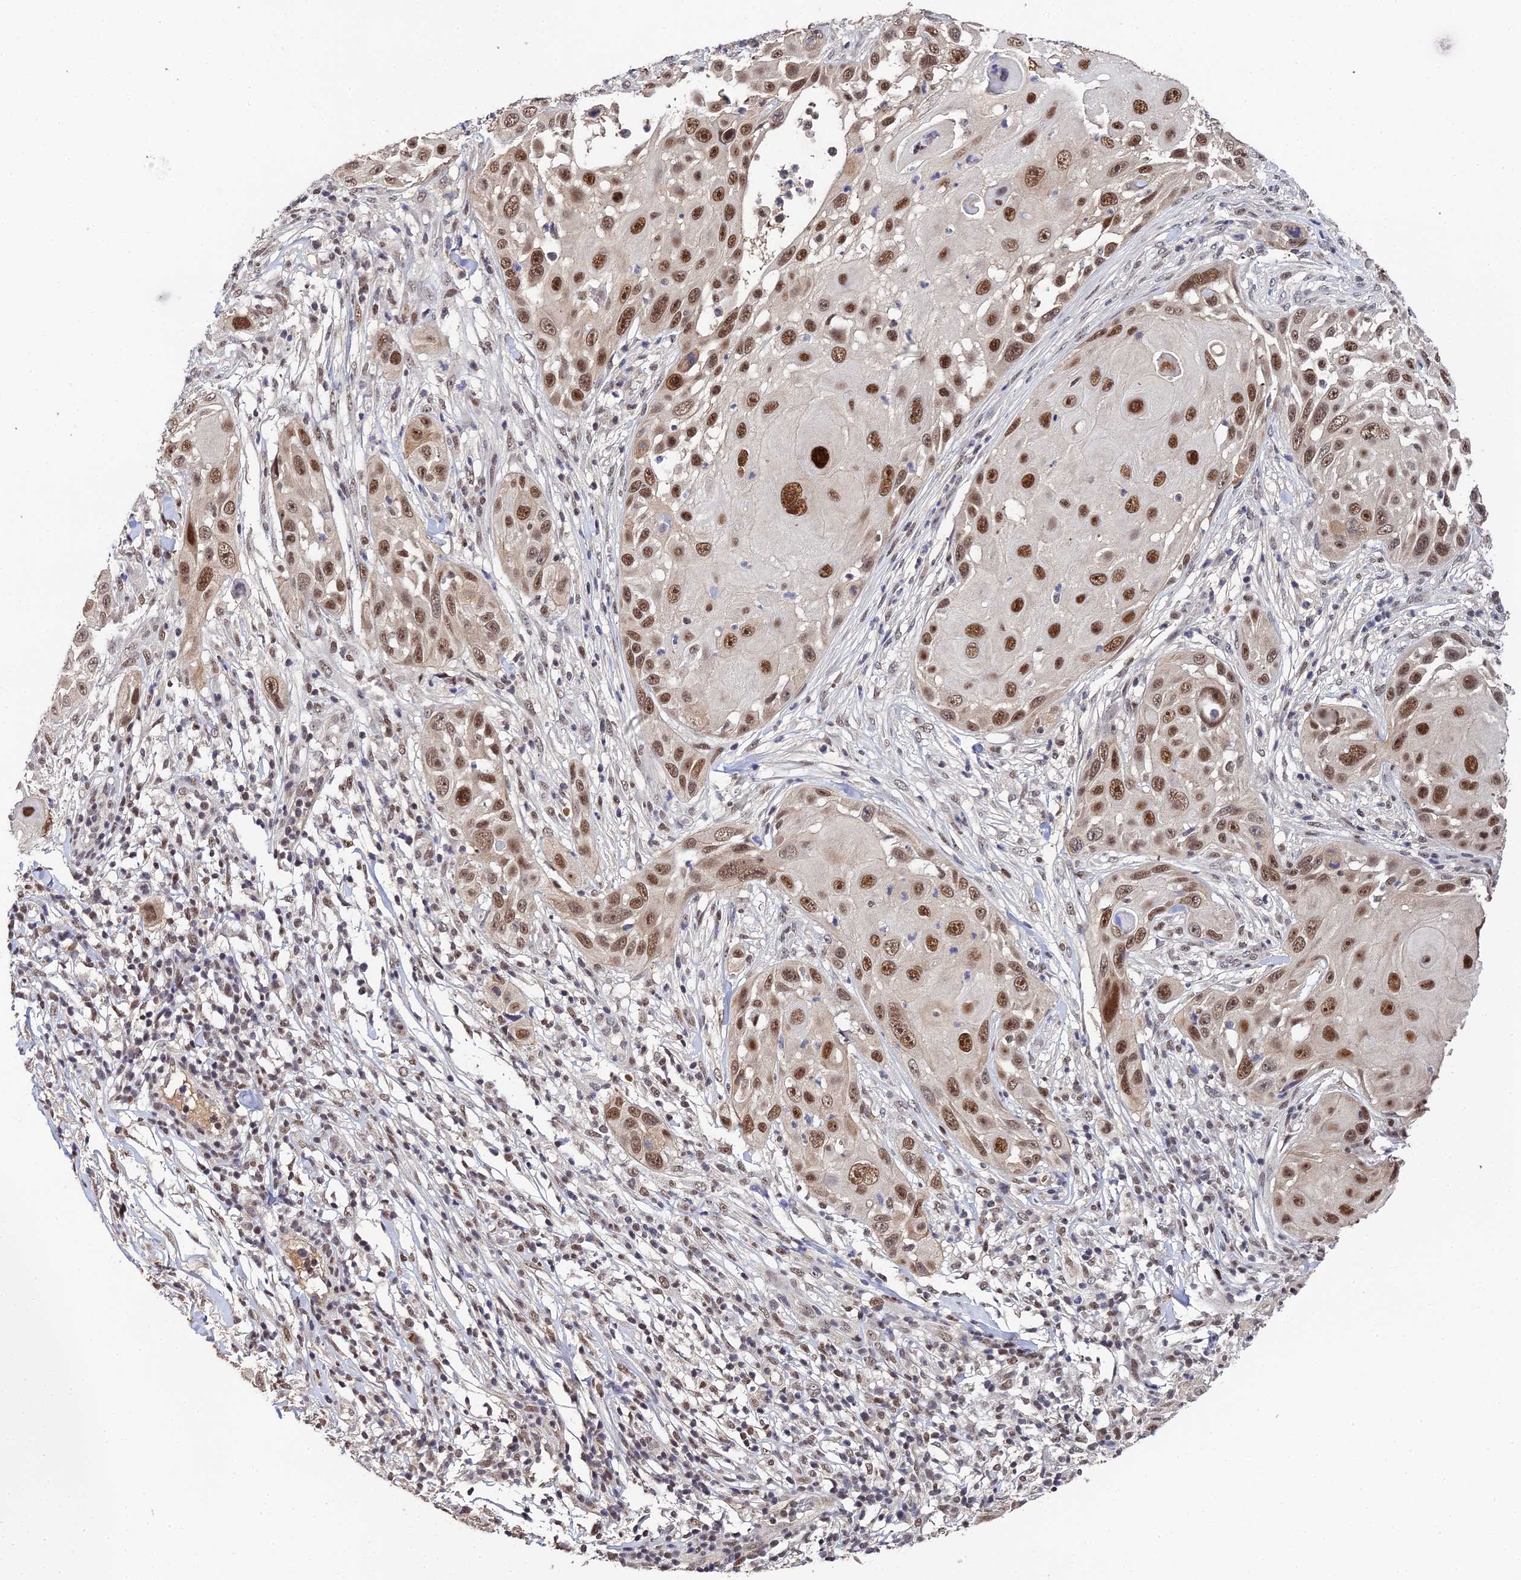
{"staining": {"intensity": "moderate", "quantity": ">75%", "location": "nuclear"}, "tissue": "skin cancer", "cell_type": "Tumor cells", "image_type": "cancer", "snomed": [{"axis": "morphology", "description": "Squamous cell carcinoma, NOS"}, {"axis": "topography", "description": "Skin"}], "caption": "This is a histology image of IHC staining of skin squamous cell carcinoma, which shows moderate positivity in the nuclear of tumor cells.", "gene": "ERCC5", "patient": {"sex": "female", "age": 44}}